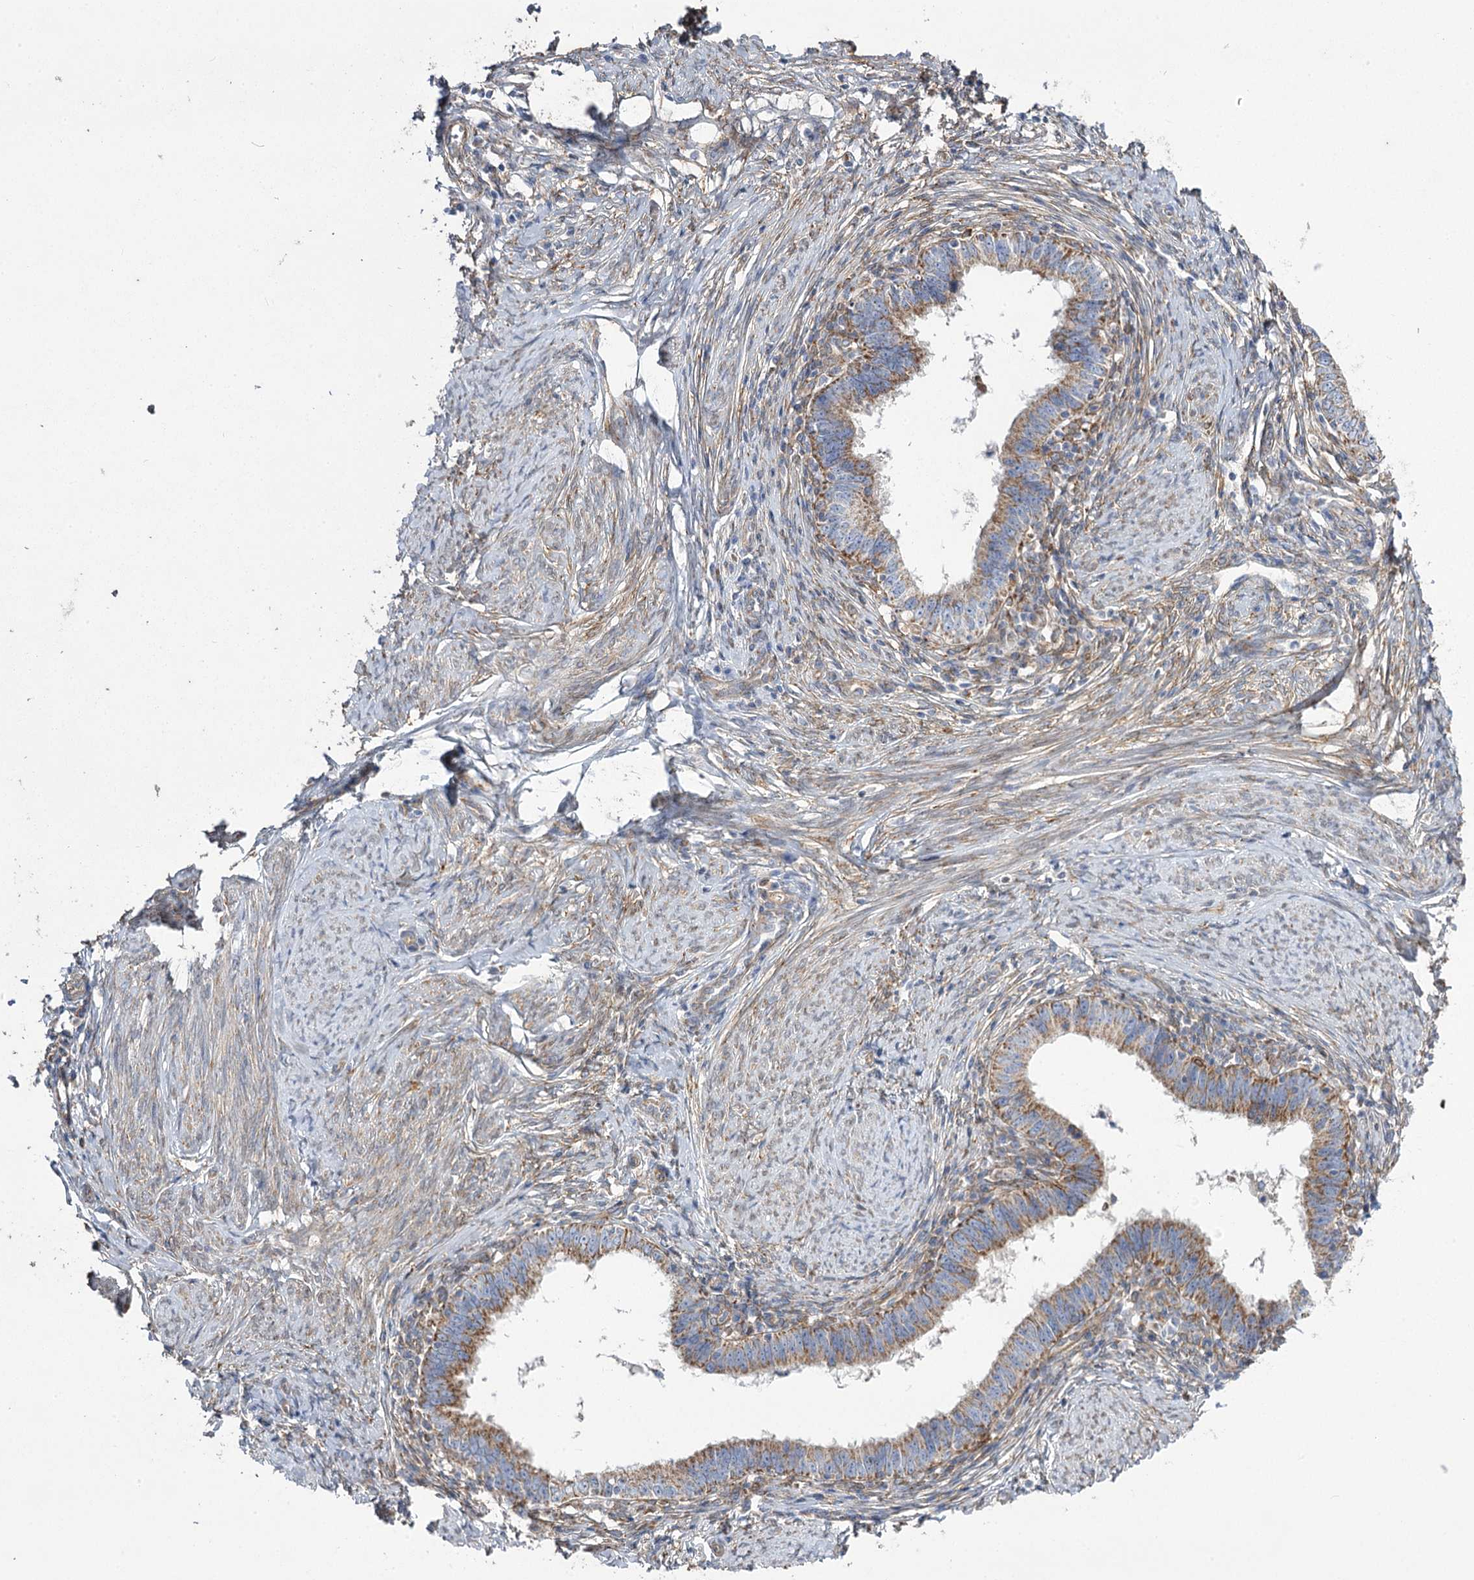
{"staining": {"intensity": "moderate", "quantity": ">75%", "location": "cytoplasmic/membranous"}, "tissue": "cervical cancer", "cell_type": "Tumor cells", "image_type": "cancer", "snomed": [{"axis": "morphology", "description": "Adenocarcinoma, NOS"}, {"axis": "topography", "description": "Cervix"}], "caption": "Immunohistochemistry micrograph of neoplastic tissue: human cervical cancer stained using immunohistochemistry displays medium levels of moderate protein expression localized specifically in the cytoplasmic/membranous of tumor cells, appearing as a cytoplasmic/membranous brown color.", "gene": "RMDN2", "patient": {"sex": "female", "age": 36}}